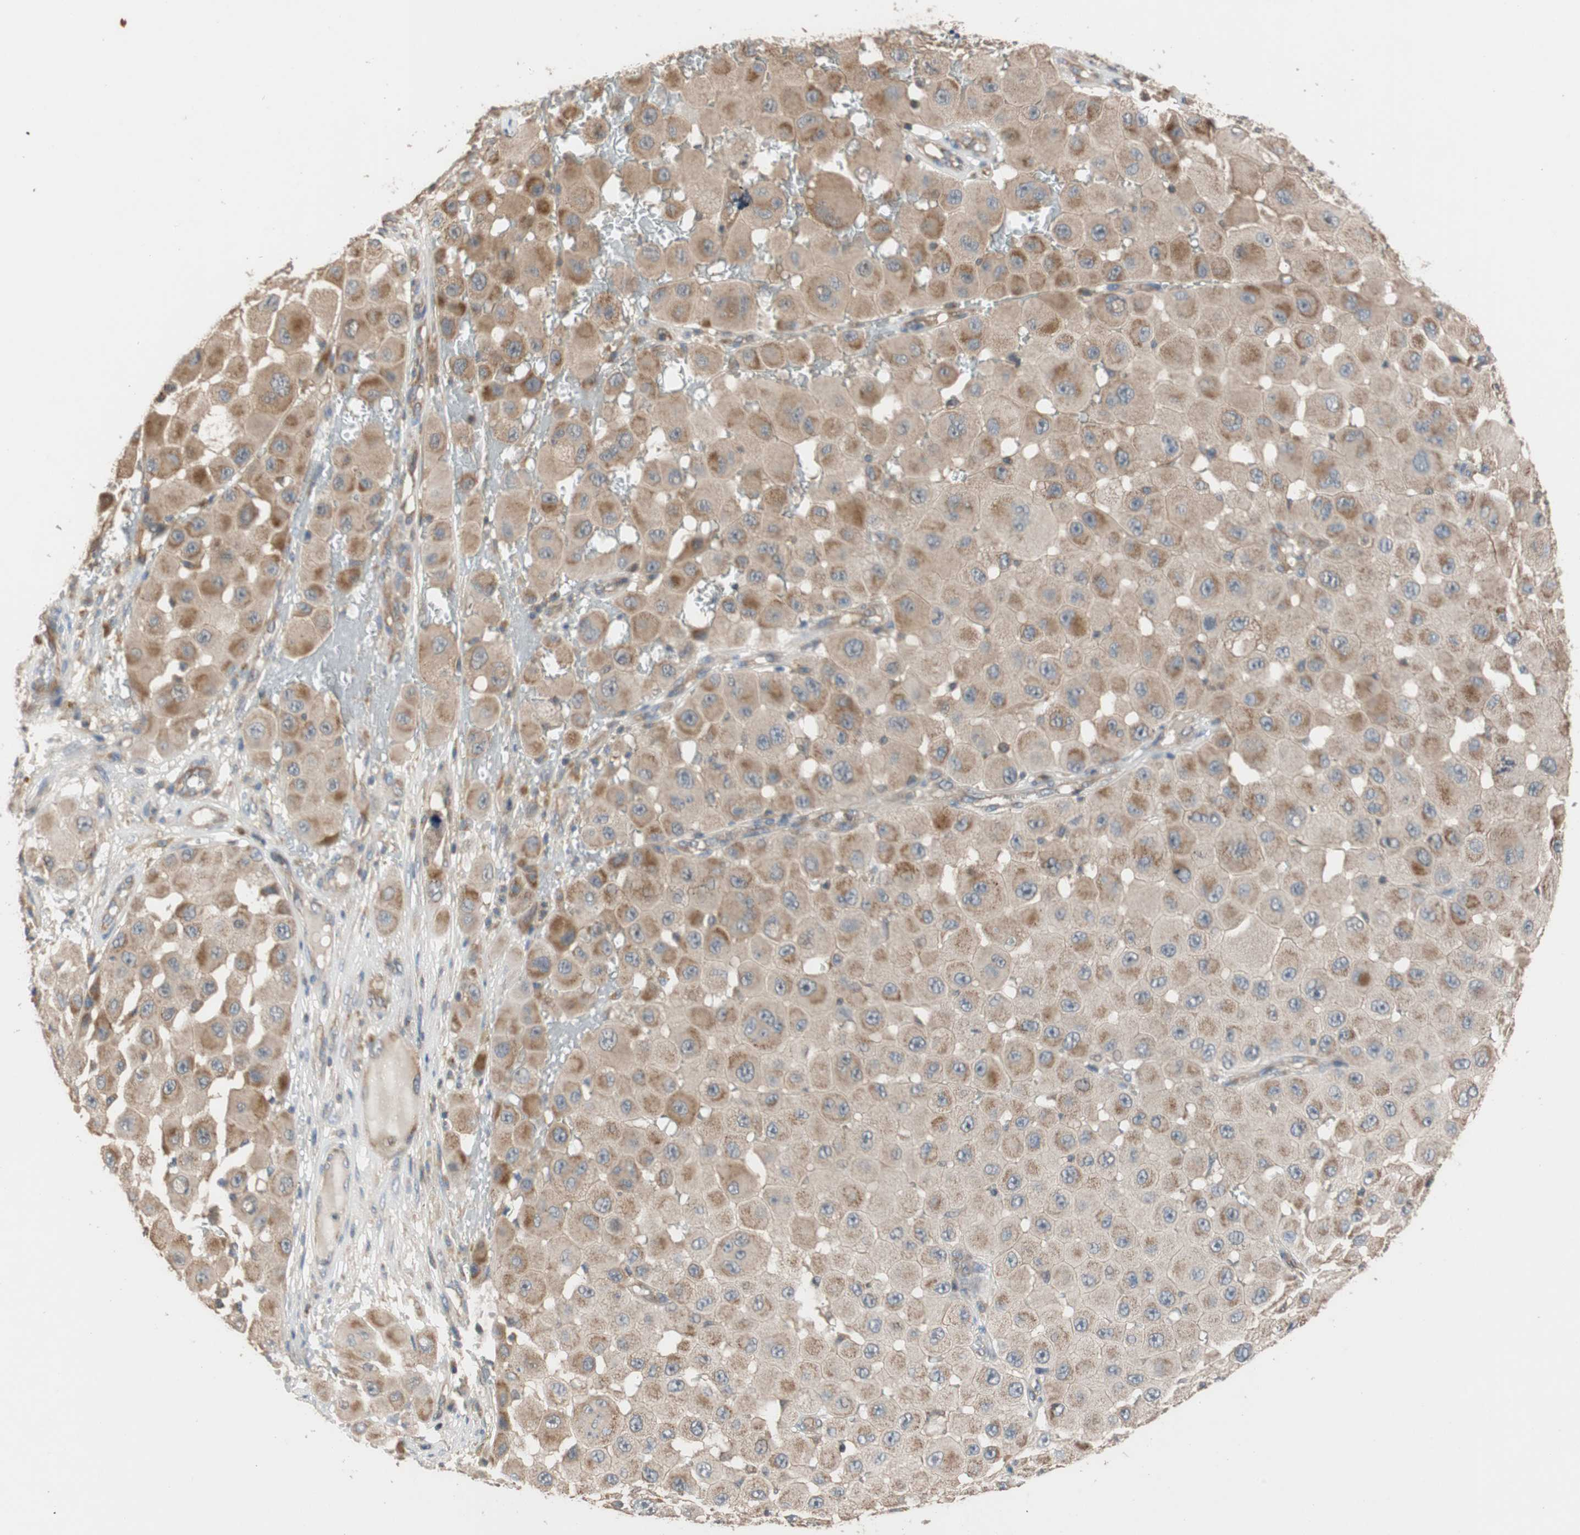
{"staining": {"intensity": "moderate", "quantity": ">75%", "location": "cytoplasmic/membranous"}, "tissue": "melanoma", "cell_type": "Tumor cells", "image_type": "cancer", "snomed": [{"axis": "morphology", "description": "Malignant melanoma, NOS"}, {"axis": "topography", "description": "Skin"}], "caption": "A medium amount of moderate cytoplasmic/membranous positivity is seen in about >75% of tumor cells in melanoma tissue.", "gene": "MAP4K2", "patient": {"sex": "female", "age": 81}}